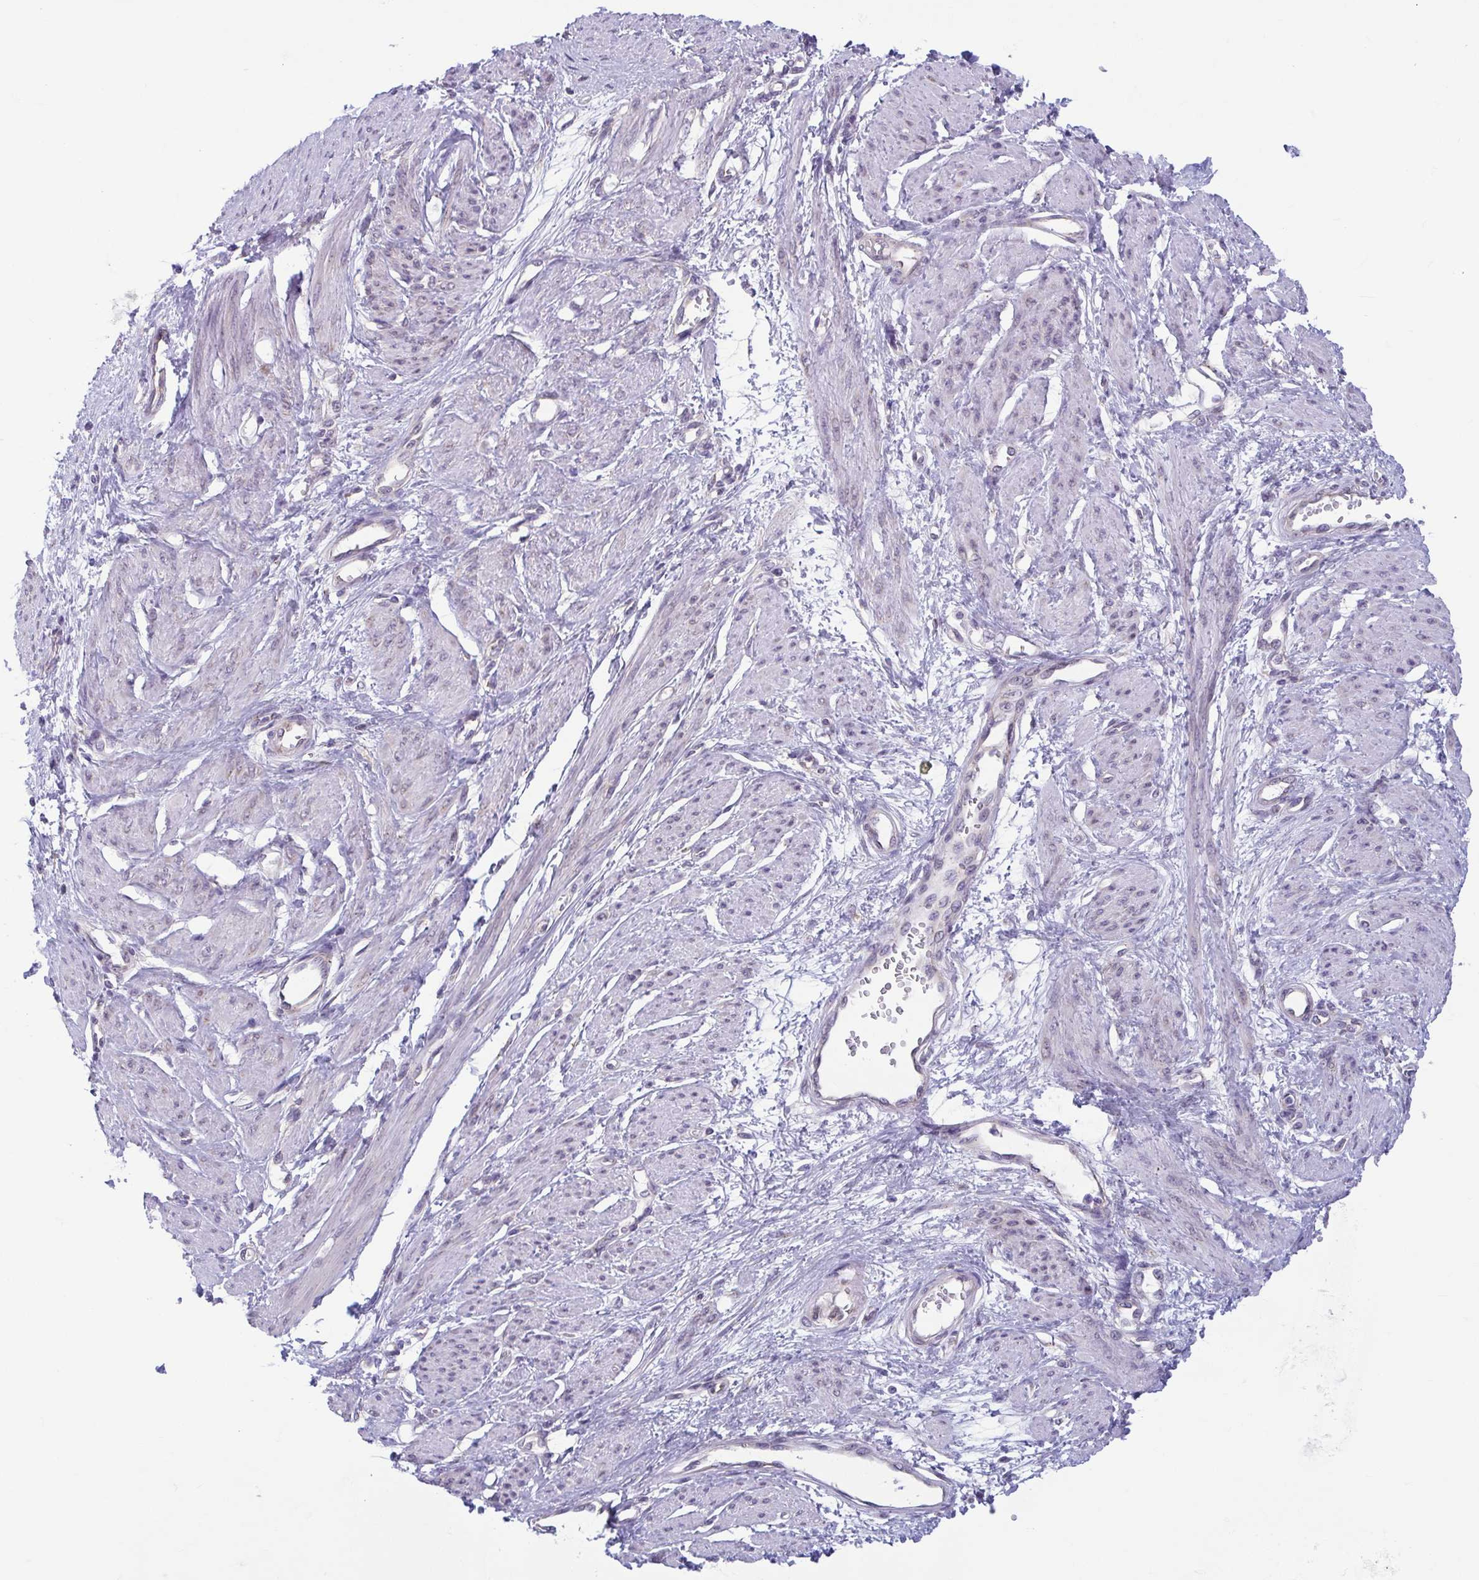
{"staining": {"intensity": "weak", "quantity": "<25%", "location": "nuclear"}, "tissue": "smooth muscle", "cell_type": "Smooth muscle cells", "image_type": "normal", "snomed": [{"axis": "morphology", "description": "Normal tissue, NOS"}, {"axis": "topography", "description": "Smooth muscle"}, {"axis": "topography", "description": "Uterus"}], "caption": "This is a histopathology image of IHC staining of unremarkable smooth muscle, which shows no expression in smooth muscle cells.", "gene": "TMEM108", "patient": {"sex": "female", "age": 39}}